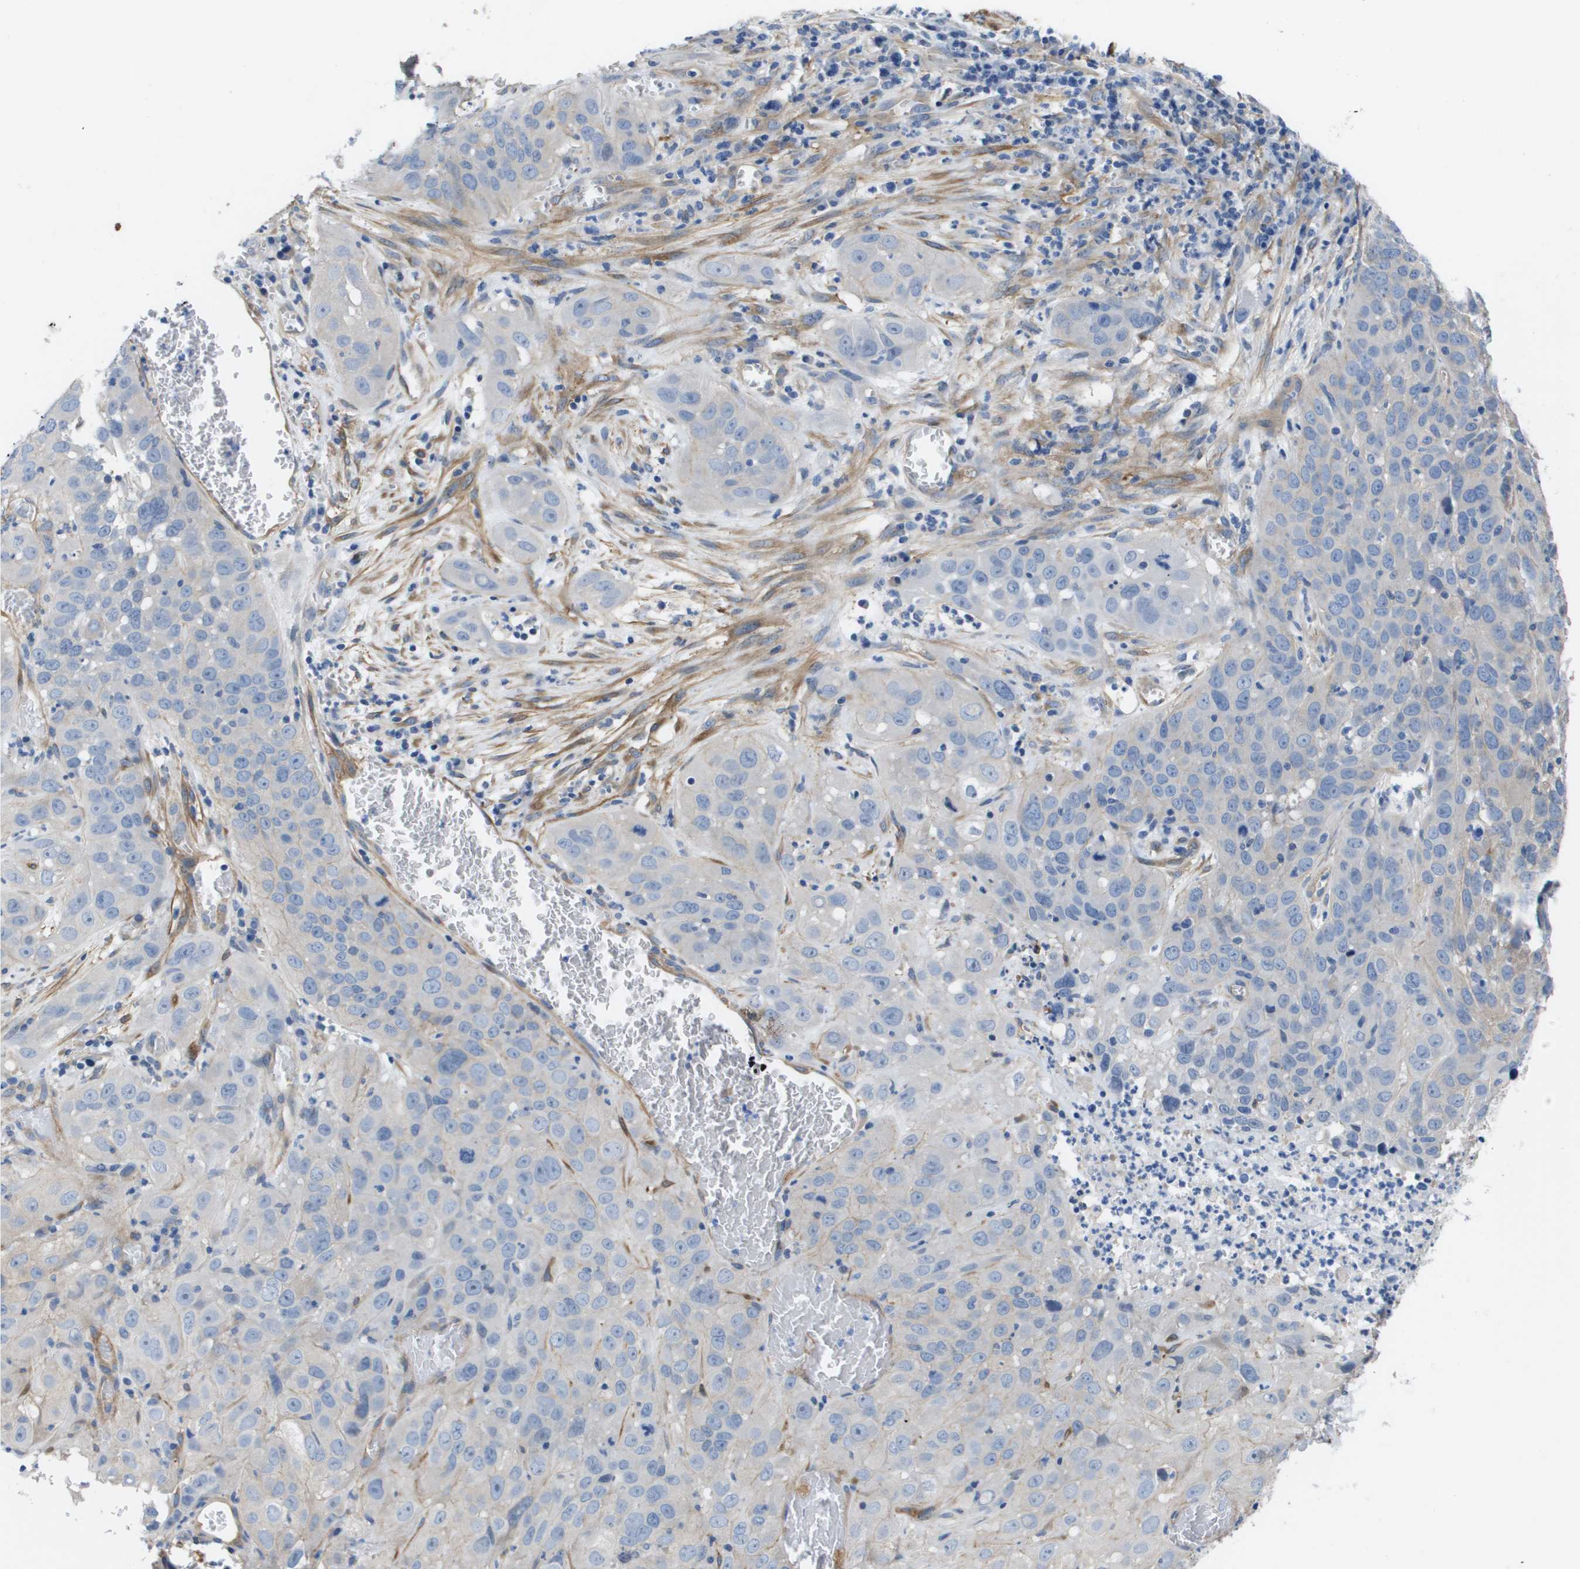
{"staining": {"intensity": "negative", "quantity": "none", "location": "none"}, "tissue": "cervical cancer", "cell_type": "Tumor cells", "image_type": "cancer", "snomed": [{"axis": "morphology", "description": "Squamous cell carcinoma, NOS"}, {"axis": "topography", "description": "Cervix"}], "caption": "A photomicrograph of cervical cancer stained for a protein displays no brown staining in tumor cells.", "gene": "LPP", "patient": {"sex": "female", "age": 32}}